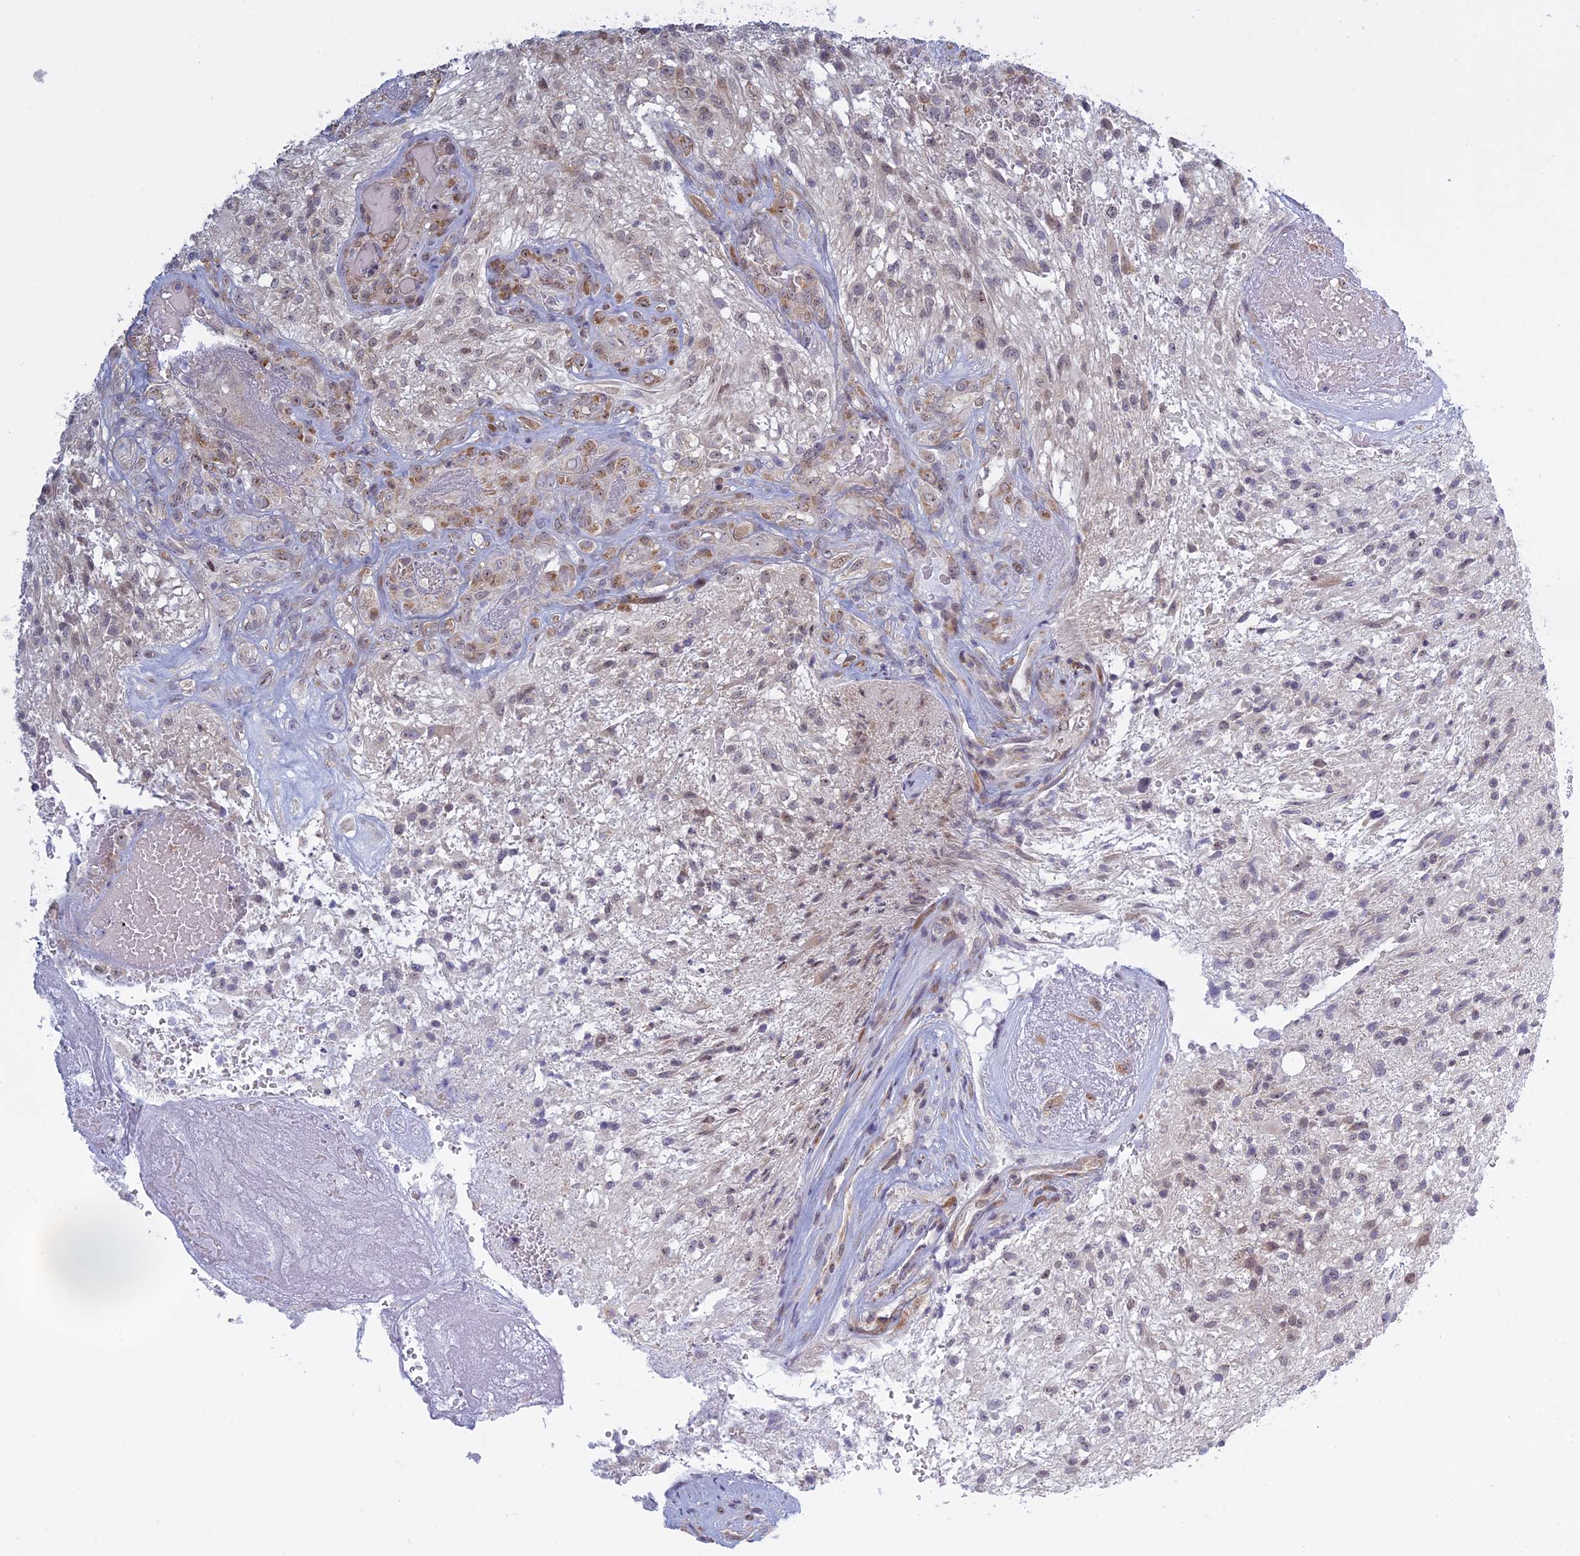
{"staining": {"intensity": "negative", "quantity": "none", "location": "none"}, "tissue": "glioma", "cell_type": "Tumor cells", "image_type": "cancer", "snomed": [{"axis": "morphology", "description": "Glioma, malignant, High grade"}, {"axis": "topography", "description": "Brain"}], "caption": "Tumor cells show no significant positivity in malignant high-grade glioma. (DAB IHC with hematoxylin counter stain).", "gene": "RPS19BP1", "patient": {"sex": "male", "age": 56}}